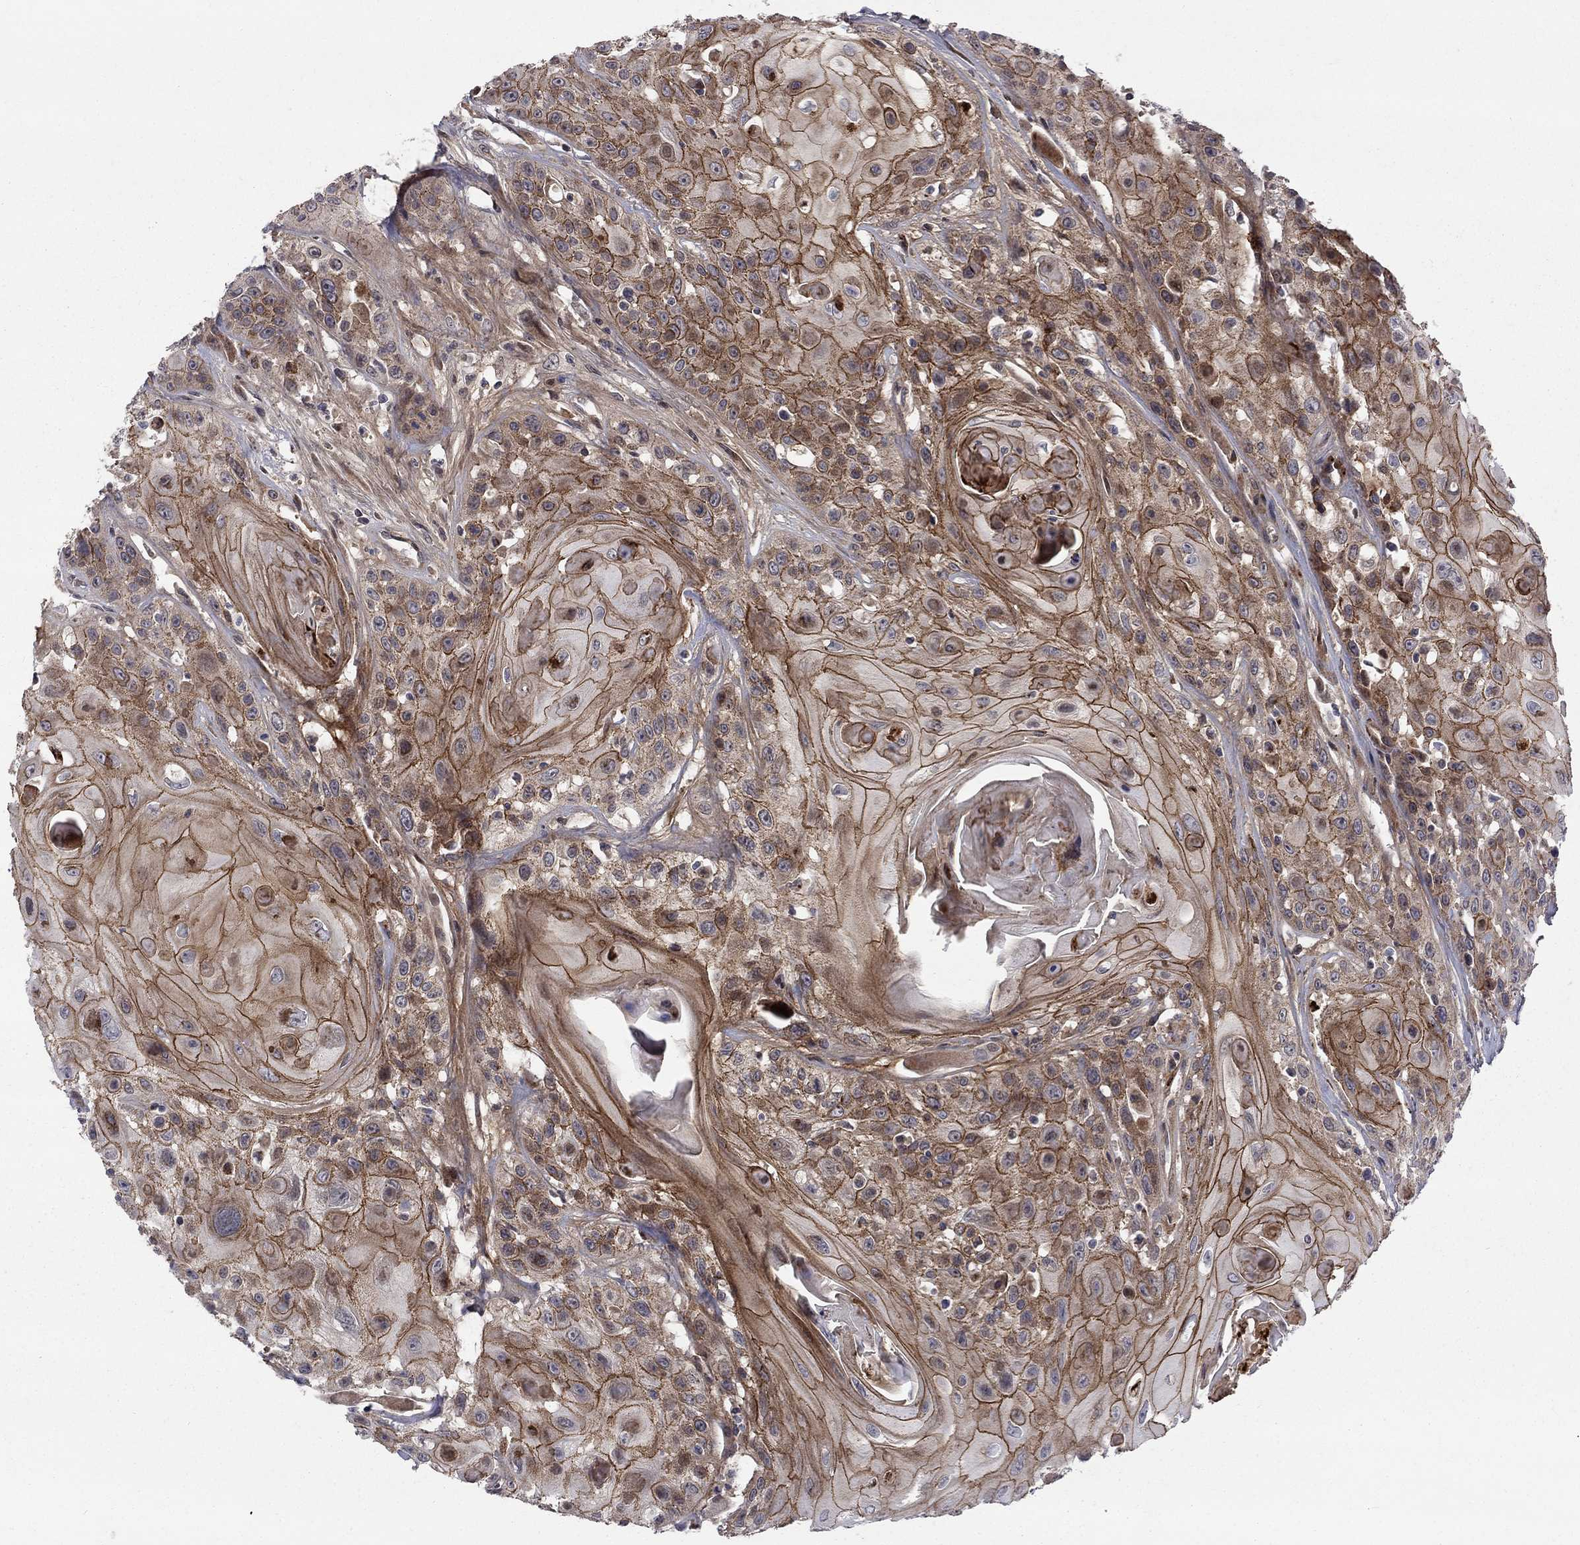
{"staining": {"intensity": "strong", "quantity": "25%-75%", "location": "cytoplasmic/membranous"}, "tissue": "head and neck cancer", "cell_type": "Tumor cells", "image_type": "cancer", "snomed": [{"axis": "morphology", "description": "Squamous cell carcinoma, NOS"}, {"axis": "topography", "description": "Head-Neck"}], "caption": "Immunohistochemical staining of human head and neck cancer (squamous cell carcinoma) displays strong cytoplasmic/membranous protein expression in about 25%-75% of tumor cells.", "gene": "WDR19", "patient": {"sex": "female", "age": 59}}